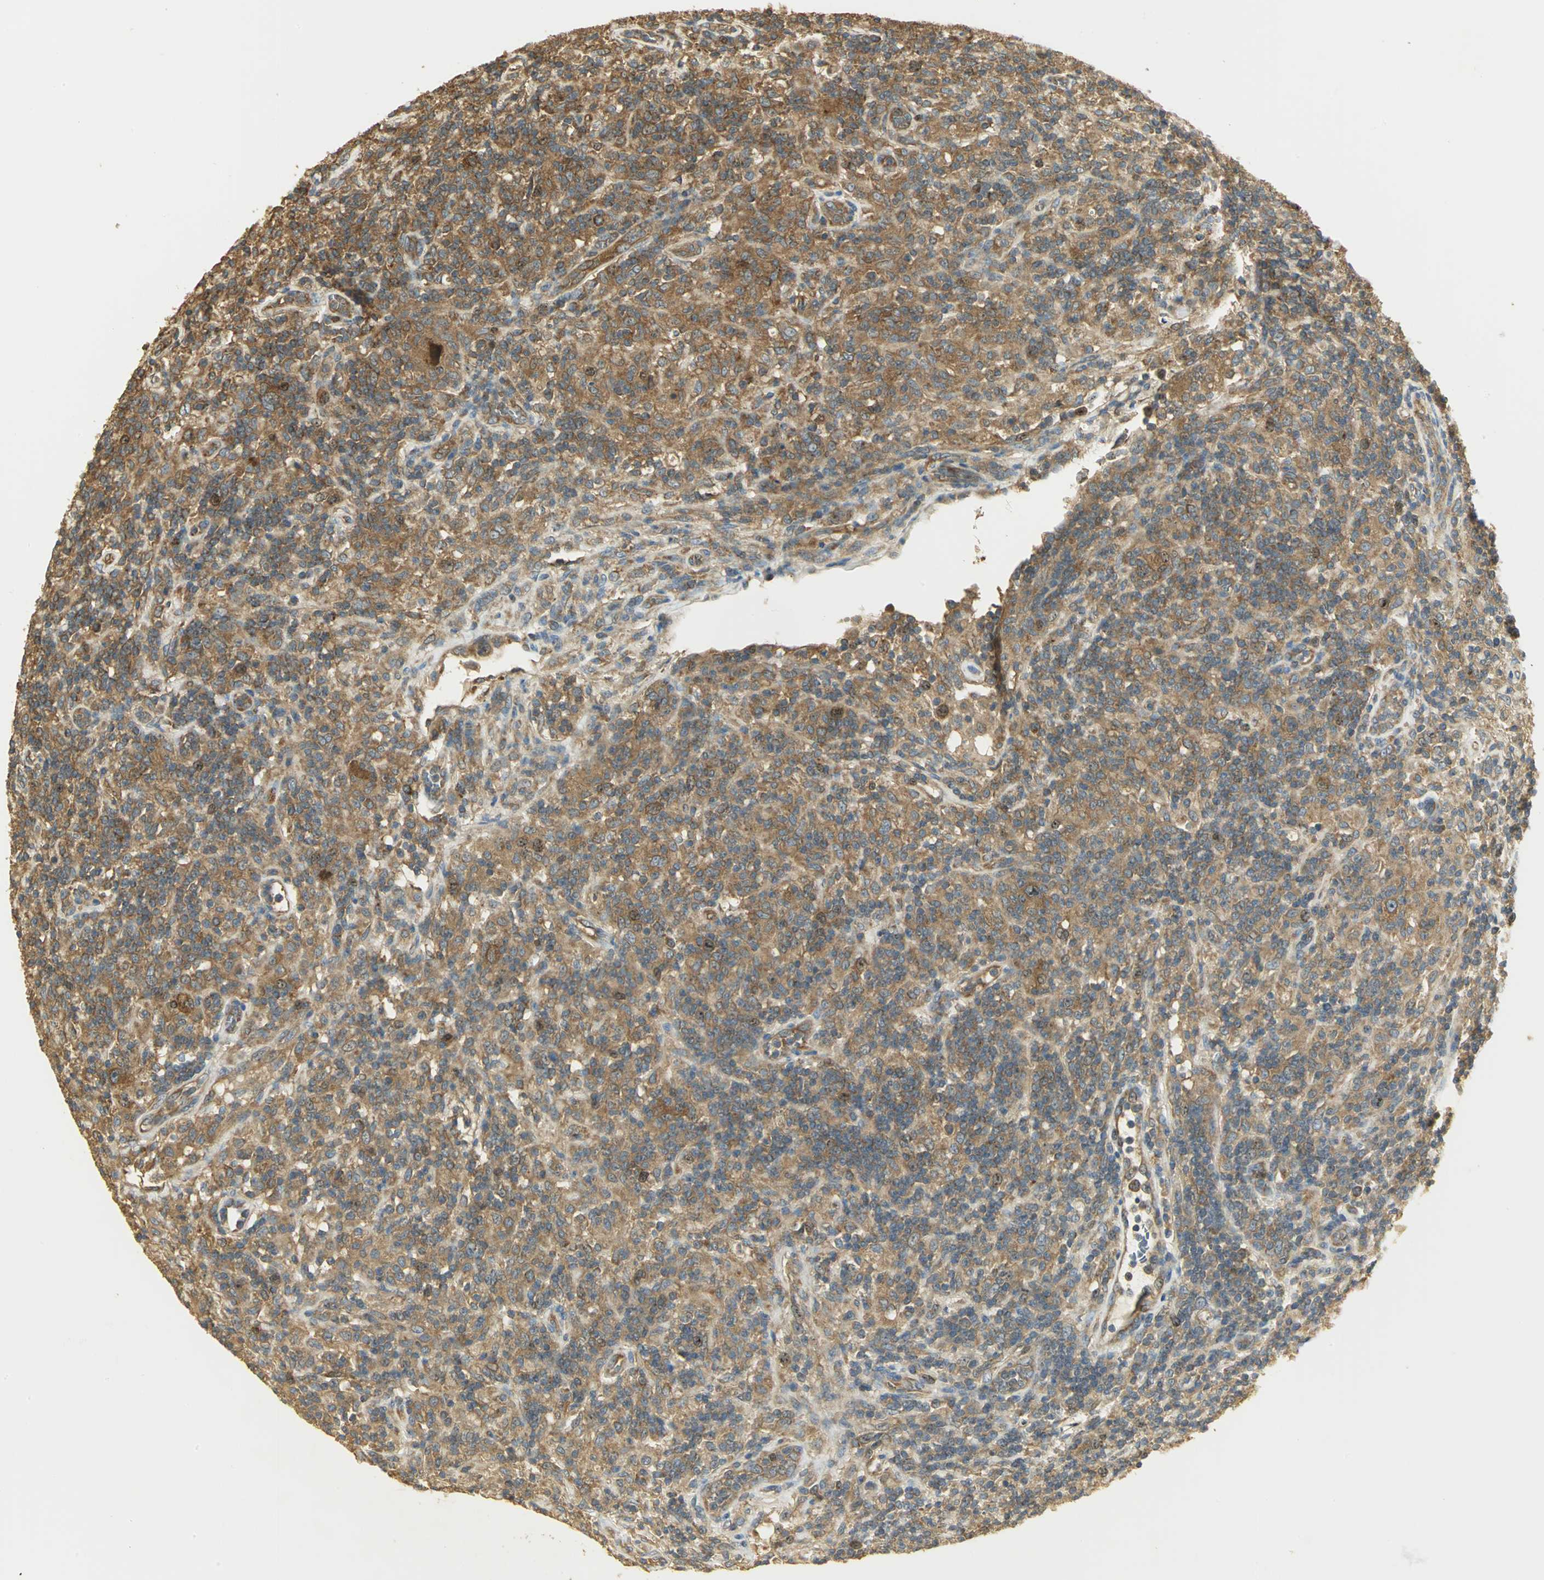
{"staining": {"intensity": "moderate", "quantity": ">75%", "location": "cytoplasmic/membranous"}, "tissue": "lymphoma", "cell_type": "Tumor cells", "image_type": "cancer", "snomed": [{"axis": "morphology", "description": "Hodgkin's disease, NOS"}, {"axis": "topography", "description": "Lymph node"}], "caption": "Human Hodgkin's disease stained with a protein marker displays moderate staining in tumor cells.", "gene": "RARS1", "patient": {"sex": "male", "age": 70}}